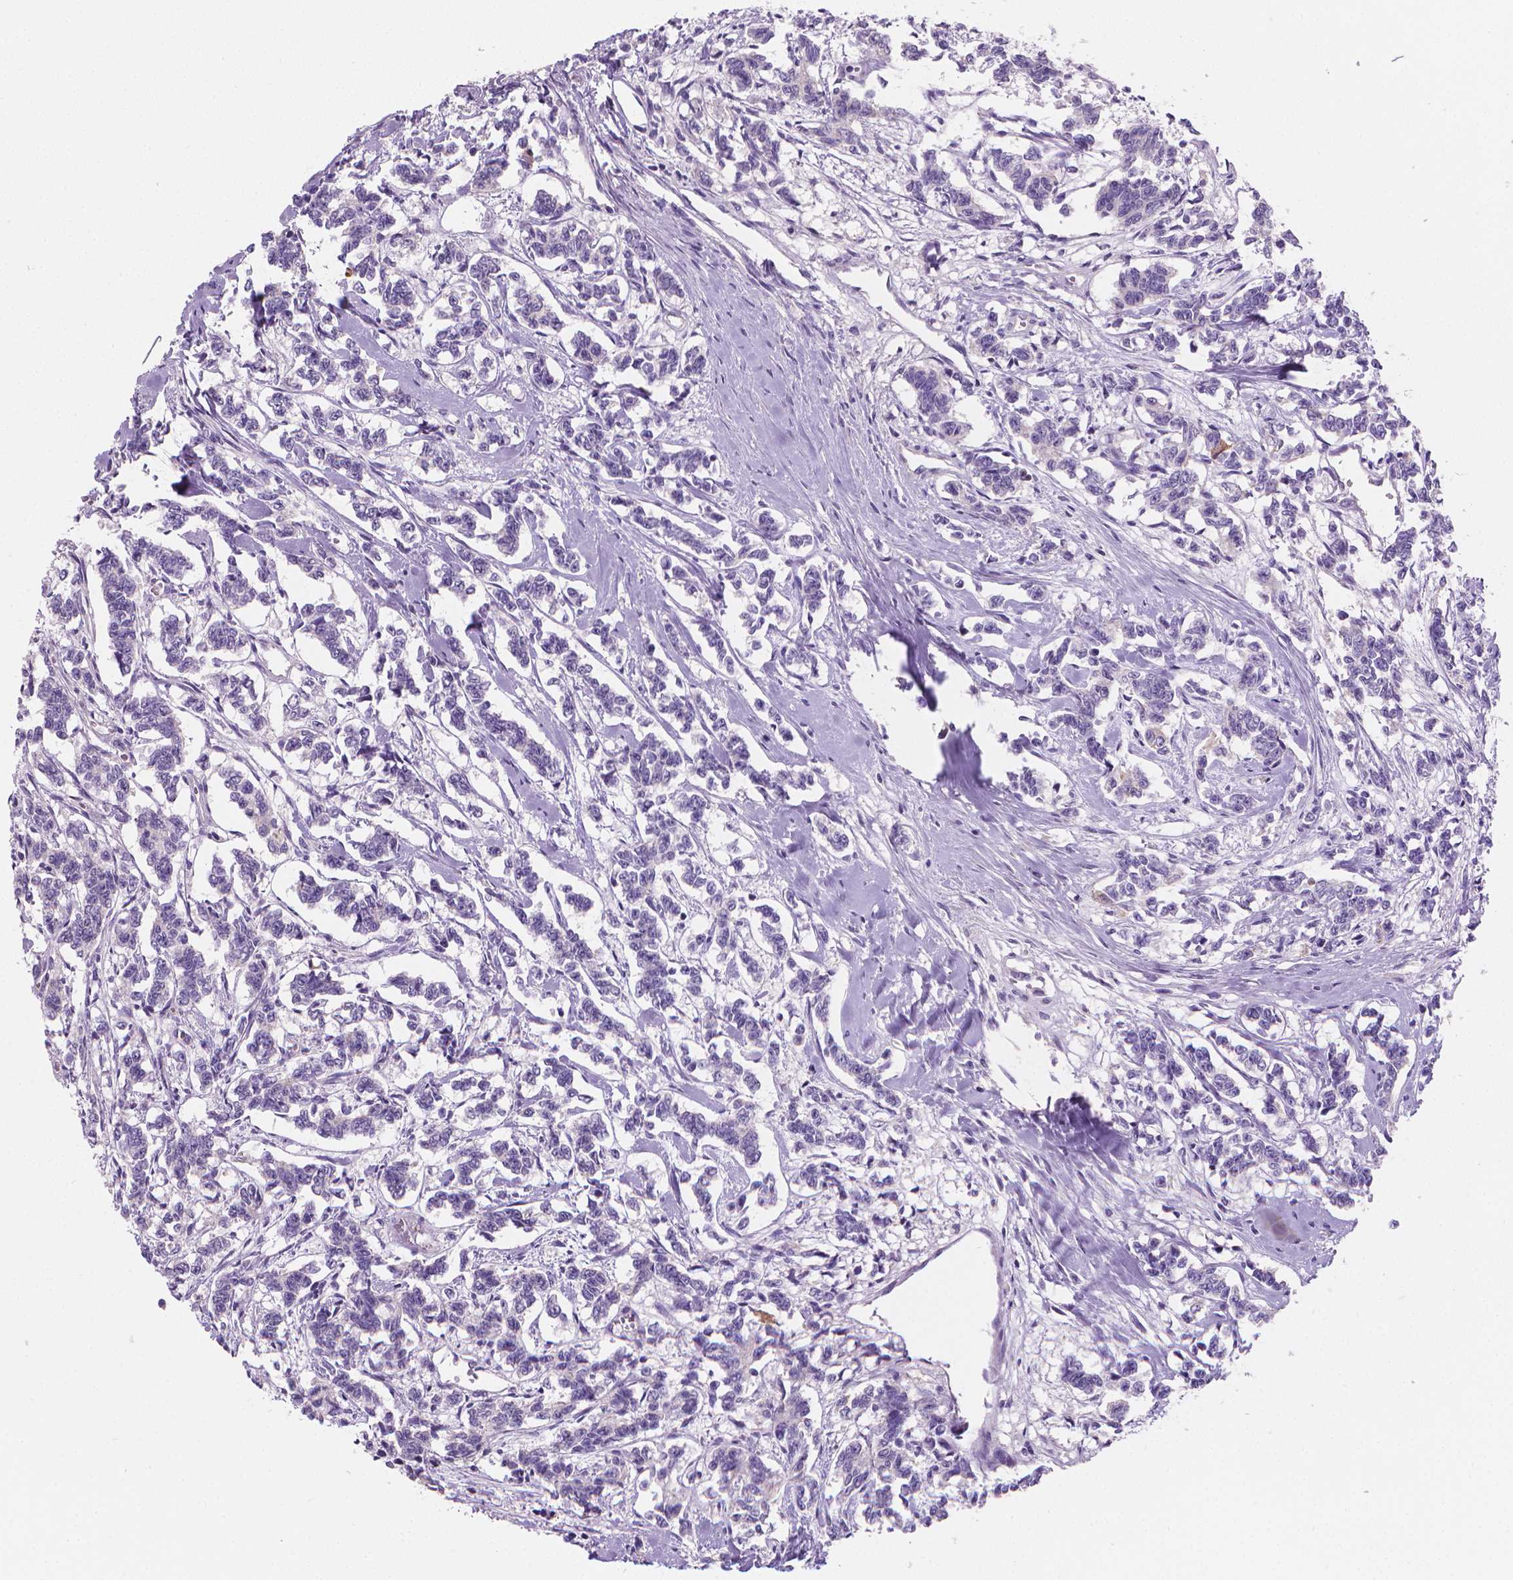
{"staining": {"intensity": "negative", "quantity": "none", "location": "none"}, "tissue": "carcinoid", "cell_type": "Tumor cells", "image_type": "cancer", "snomed": [{"axis": "morphology", "description": "Carcinoid, malignant, NOS"}, {"axis": "topography", "description": "Kidney"}], "caption": "Carcinoid was stained to show a protein in brown. There is no significant staining in tumor cells.", "gene": "GSDMA", "patient": {"sex": "female", "age": 41}}